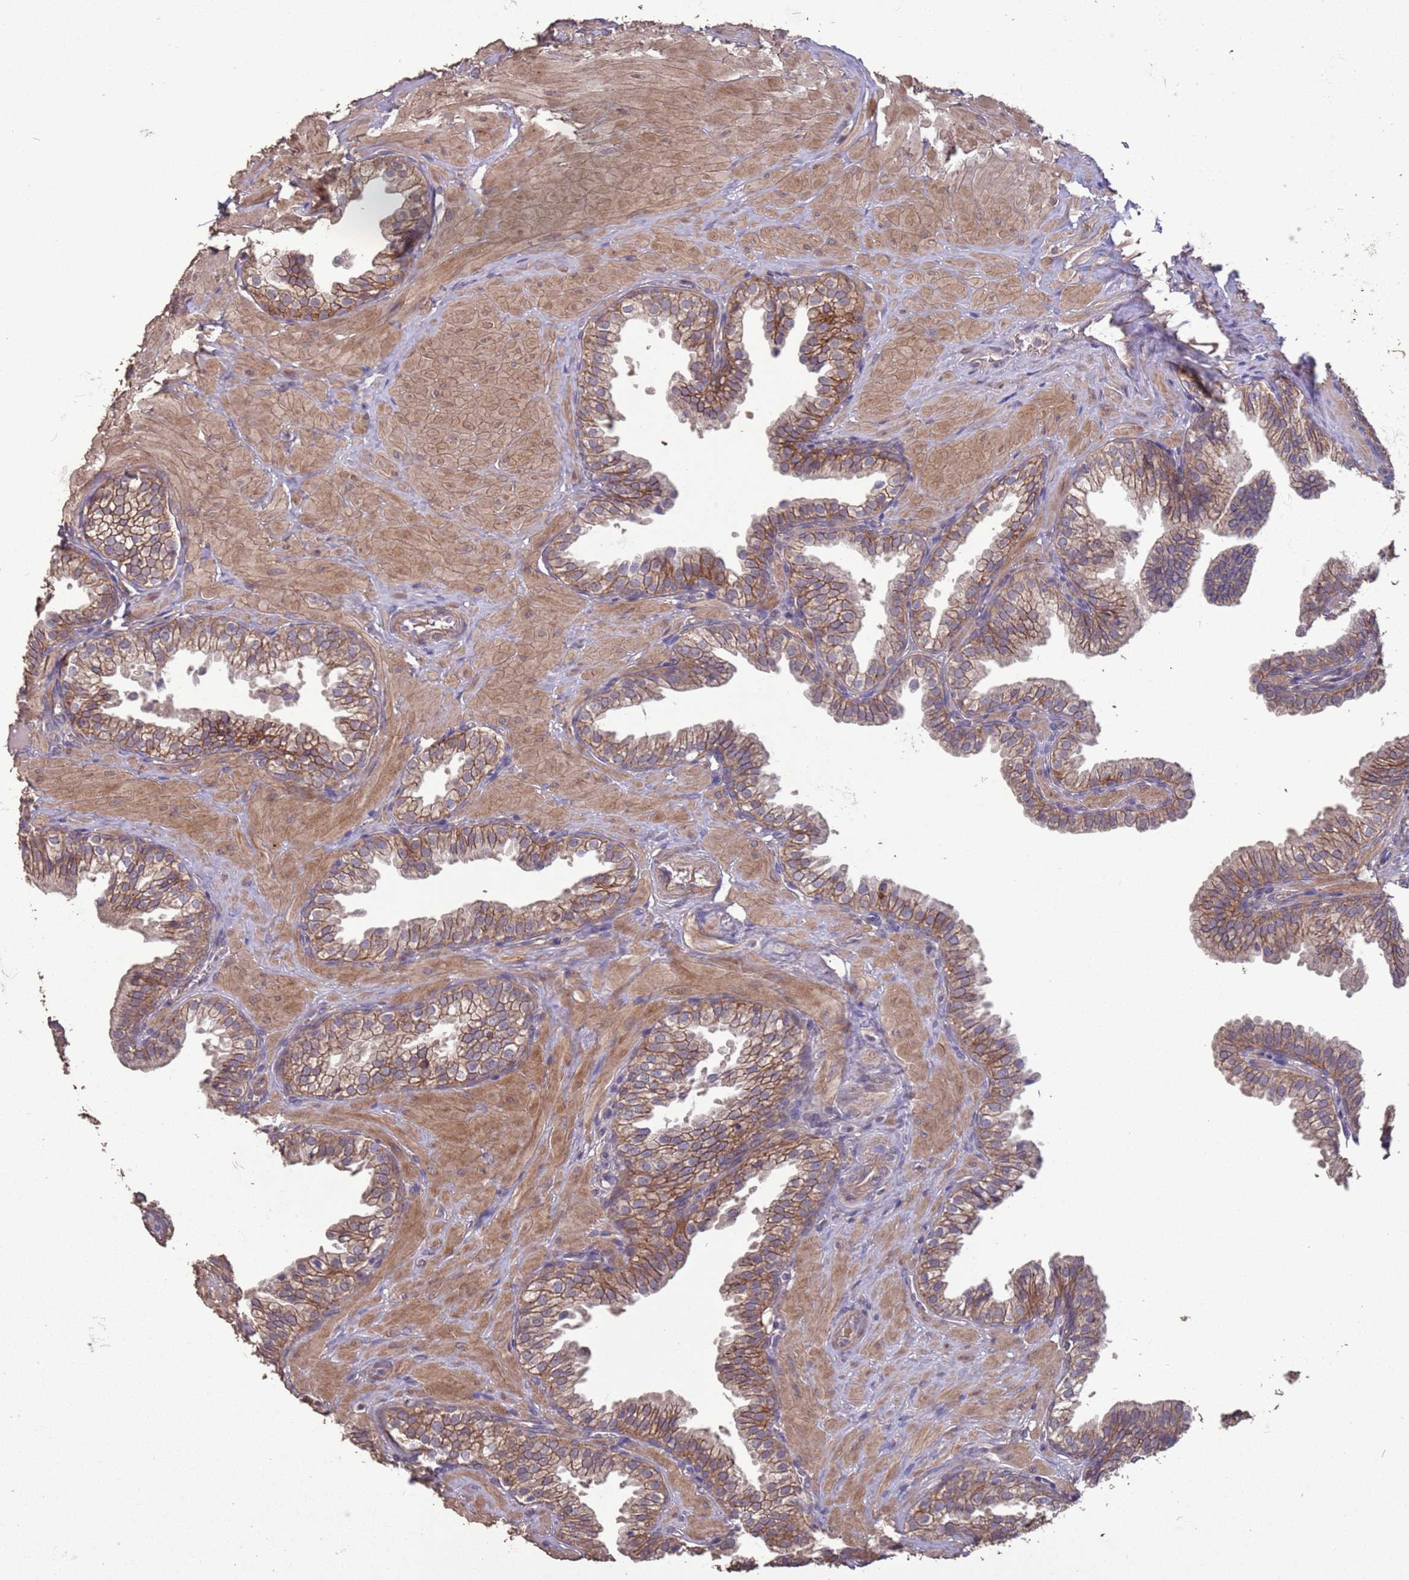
{"staining": {"intensity": "strong", "quantity": ">75%", "location": "cytoplasmic/membranous"}, "tissue": "prostate", "cell_type": "Glandular cells", "image_type": "normal", "snomed": [{"axis": "morphology", "description": "Normal tissue, NOS"}, {"axis": "topography", "description": "Prostate"}, {"axis": "topography", "description": "Peripheral nerve tissue"}], "caption": "An IHC photomicrograph of unremarkable tissue is shown. Protein staining in brown labels strong cytoplasmic/membranous positivity in prostate within glandular cells. The staining was performed using DAB (3,3'-diaminobenzidine) to visualize the protein expression in brown, while the nuclei were stained in blue with hematoxylin (Magnification: 20x).", "gene": "SLC9B2", "patient": {"sex": "male", "age": 55}}